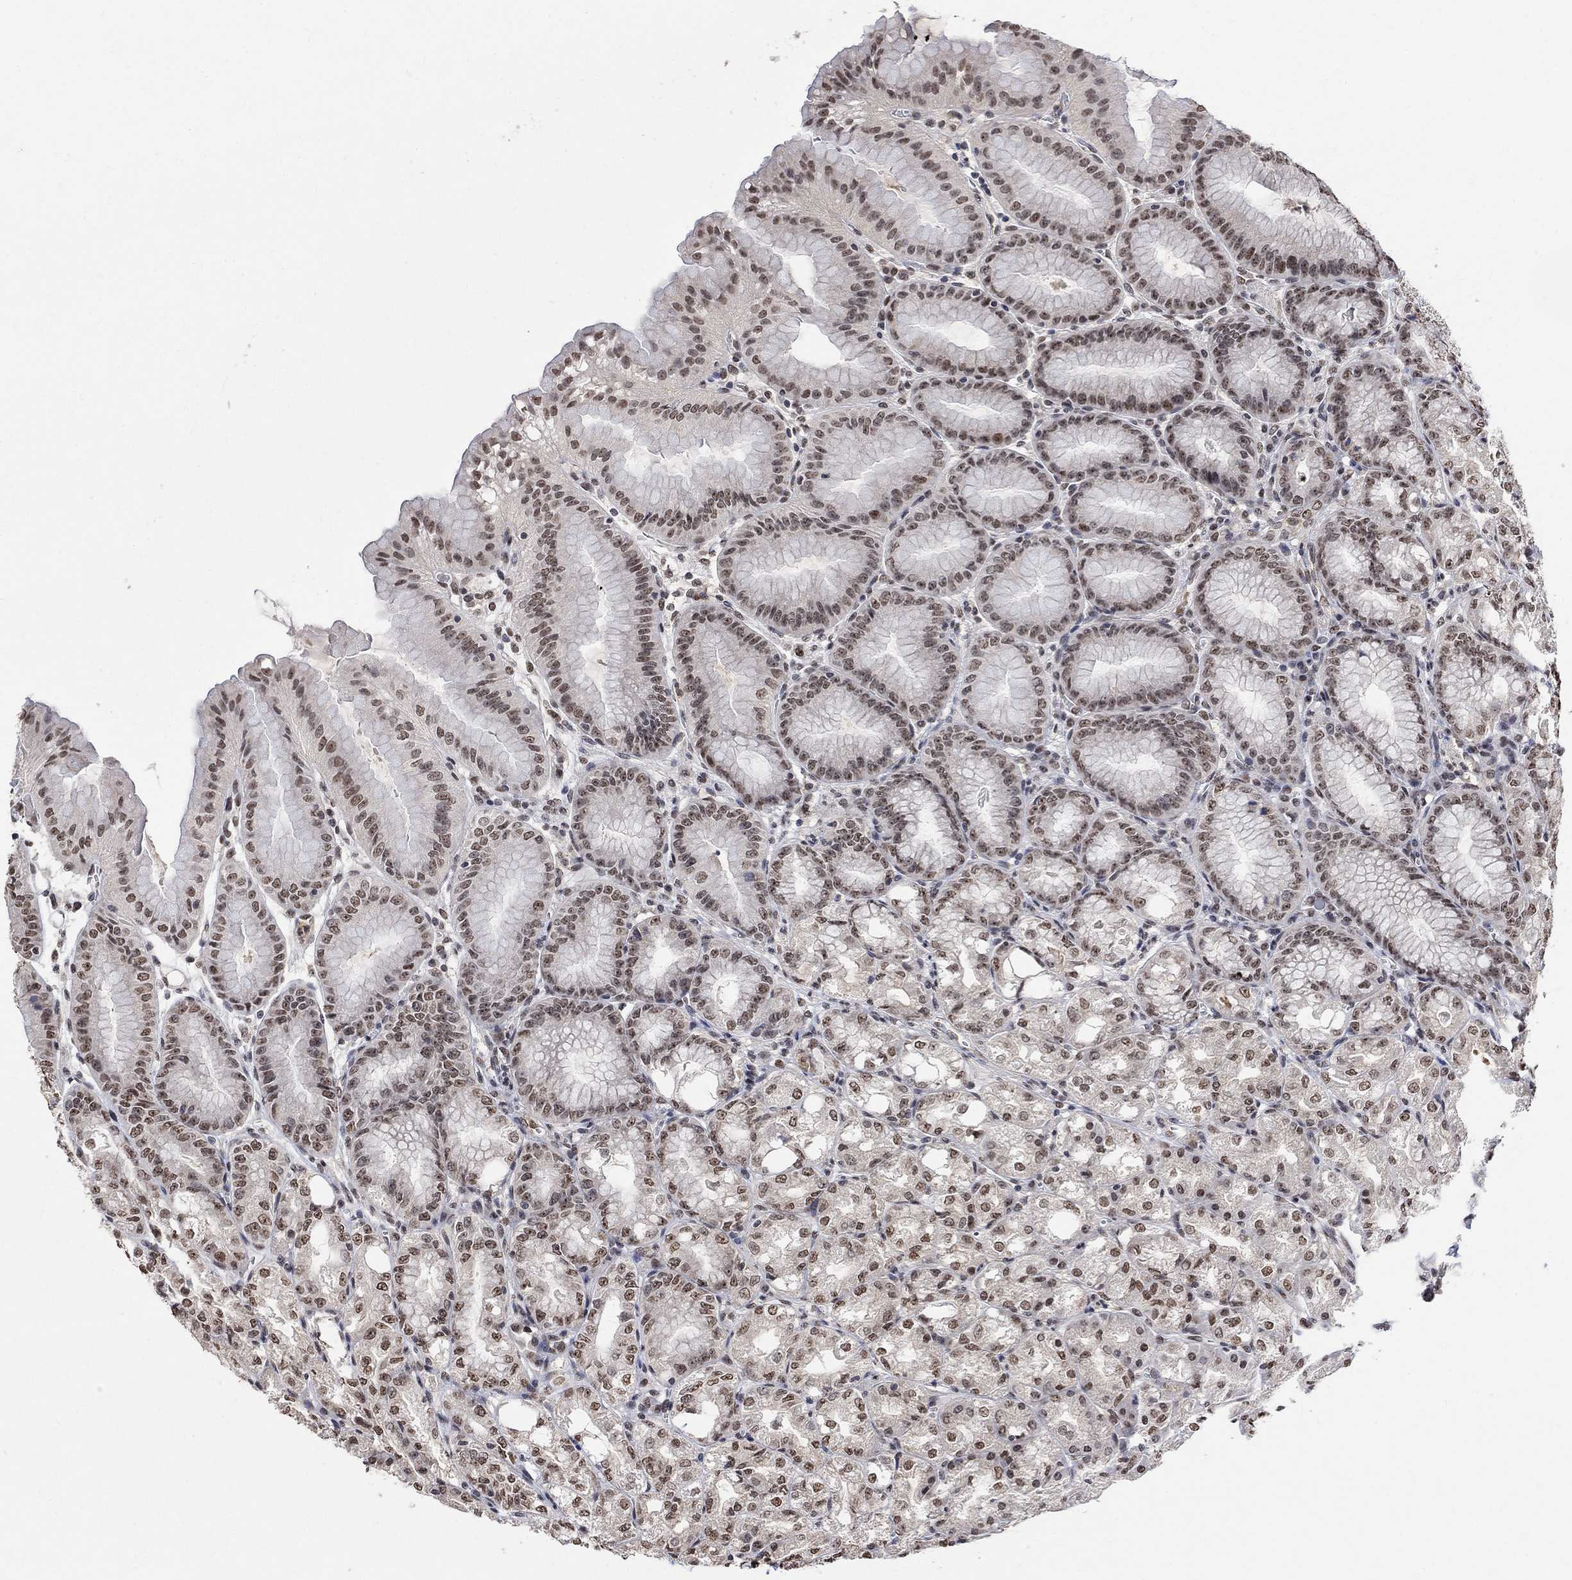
{"staining": {"intensity": "moderate", "quantity": "<25%", "location": "nuclear"}, "tissue": "stomach", "cell_type": "Glandular cells", "image_type": "normal", "snomed": [{"axis": "morphology", "description": "Normal tissue, NOS"}, {"axis": "topography", "description": "Stomach"}], "caption": "Protein analysis of normal stomach displays moderate nuclear expression in approximately <25% of glandular cells.", "gene": "E4F1", "patient": {"sex": "male", "age": 71}}